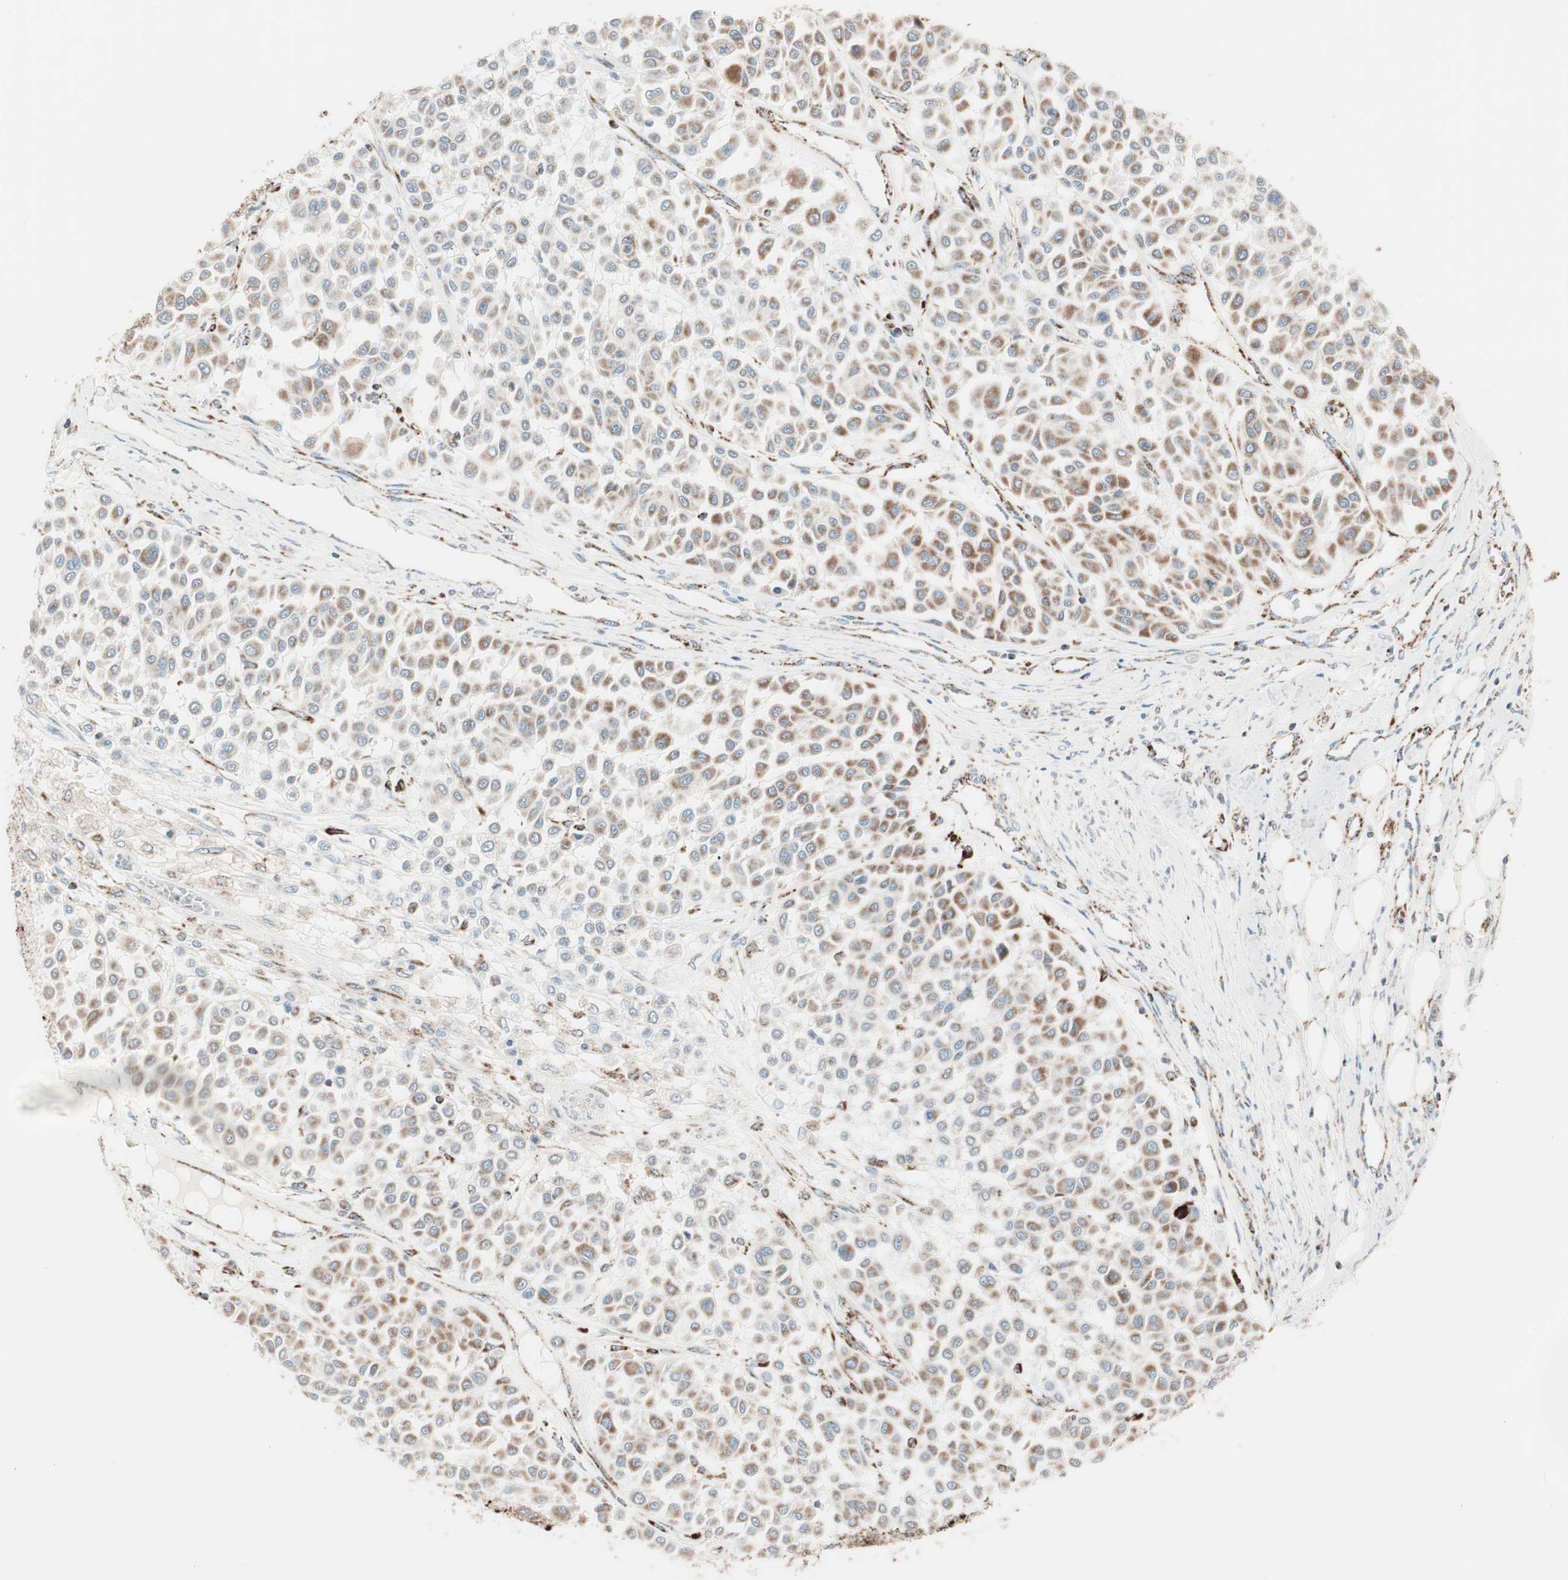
{"staining": {"intensity": "moderate", "quantity": ">75%", "location": "cytoplasmic/membranous"}, "tissue": "melanoma", "cell_type": "Tumor cells", "image_type": "cancer", "snomed": [{"axis": "morphology", "description": "Malignant melanoma, Metastatic site"}, {"axis": "topography", "description": "Soft tissue"}], "caption": "This micrograph demonstrates immunohistochemistry (IHC) staining of human melanoma, with medium moderate cytoplasmic/membranous positivity in about >75% of tumor cells.", "gene": "TOMM20", "patient": {"sex": "male", "age": 41}}